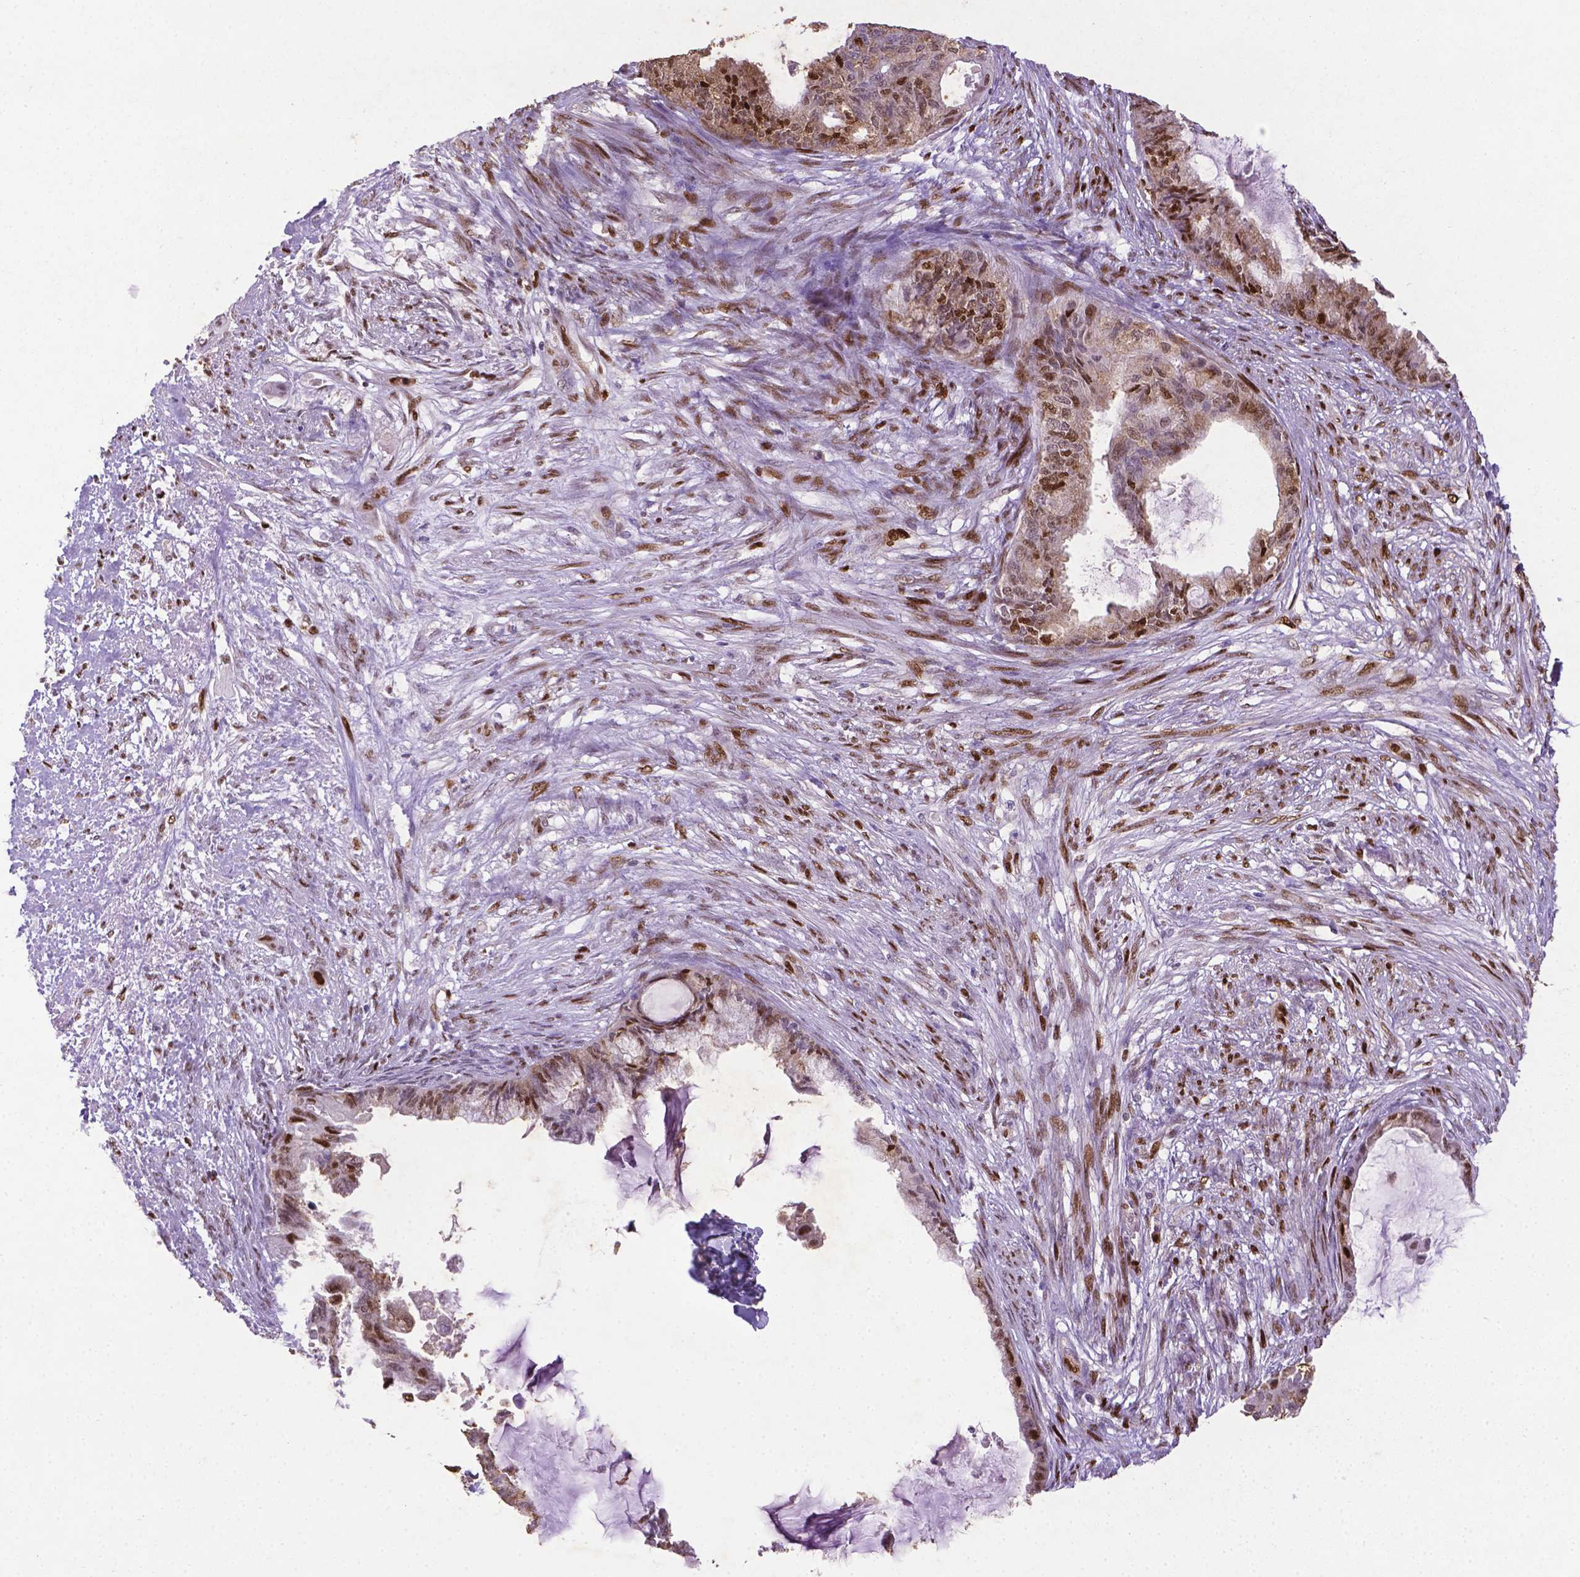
{"staining": {"intensity": "moderate", "quantity": ">75%", "location": "nuclear"}, "tissue": "endometrial cancer", "cell_type": "Tumor cells", "image_type": "cancer", "snomed": [{"axis": "morphology", "description": "Adenocarcinoma, NOS"}, {"axis": "topography", "description": "Endometrium"}], "caption": "IHC of human endometrial adenocarcinoma demonstrates medium levels of moderate nuclear staining in about >75% of tumor cells.", "gene": "CDKN1A", "patient": {"sex": "female", "age": 86}}